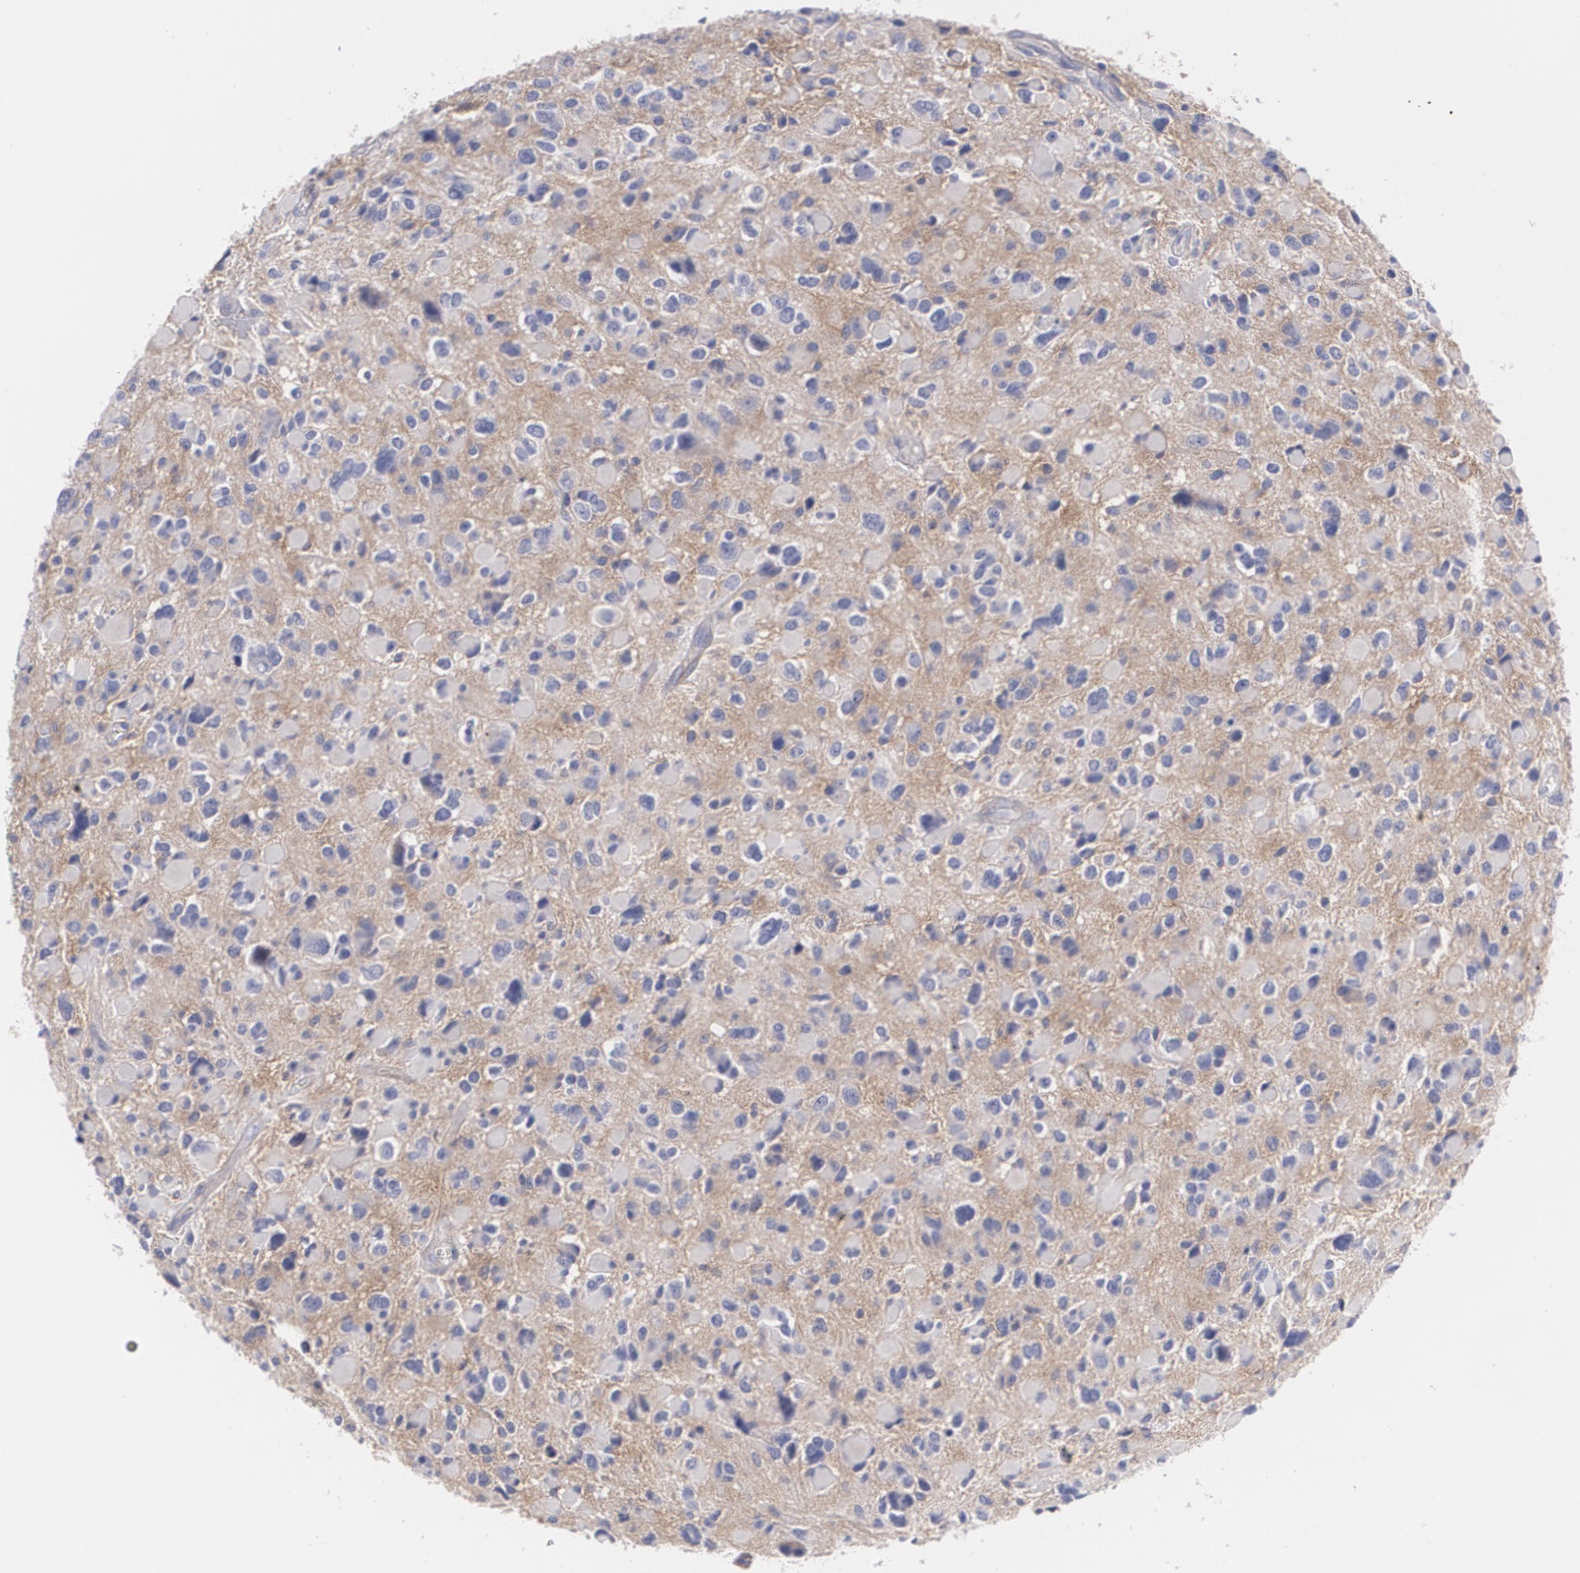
{"staining": {"intensity": "negative", "quantity": "none", "location": "none"}, "tissue": "glioma", "cell_type": "Tumor cells", "image_type": "cancer", "snomed": [{"axis": "morphology", "description": "Glioma, malignant, High grade"}, {"axis": "topography", "description": "Brain"}], "caption": "High magnification brightfield microscopy of malignant glioma (high-grade) stained with DAB (3,3'-diaminobenzidine) (brown) and counterstained with hematoxylin (blue): tumor cells show no significant staining.", "gene": "FBLN1", "patient": {"sex": "female", "age": 37}}